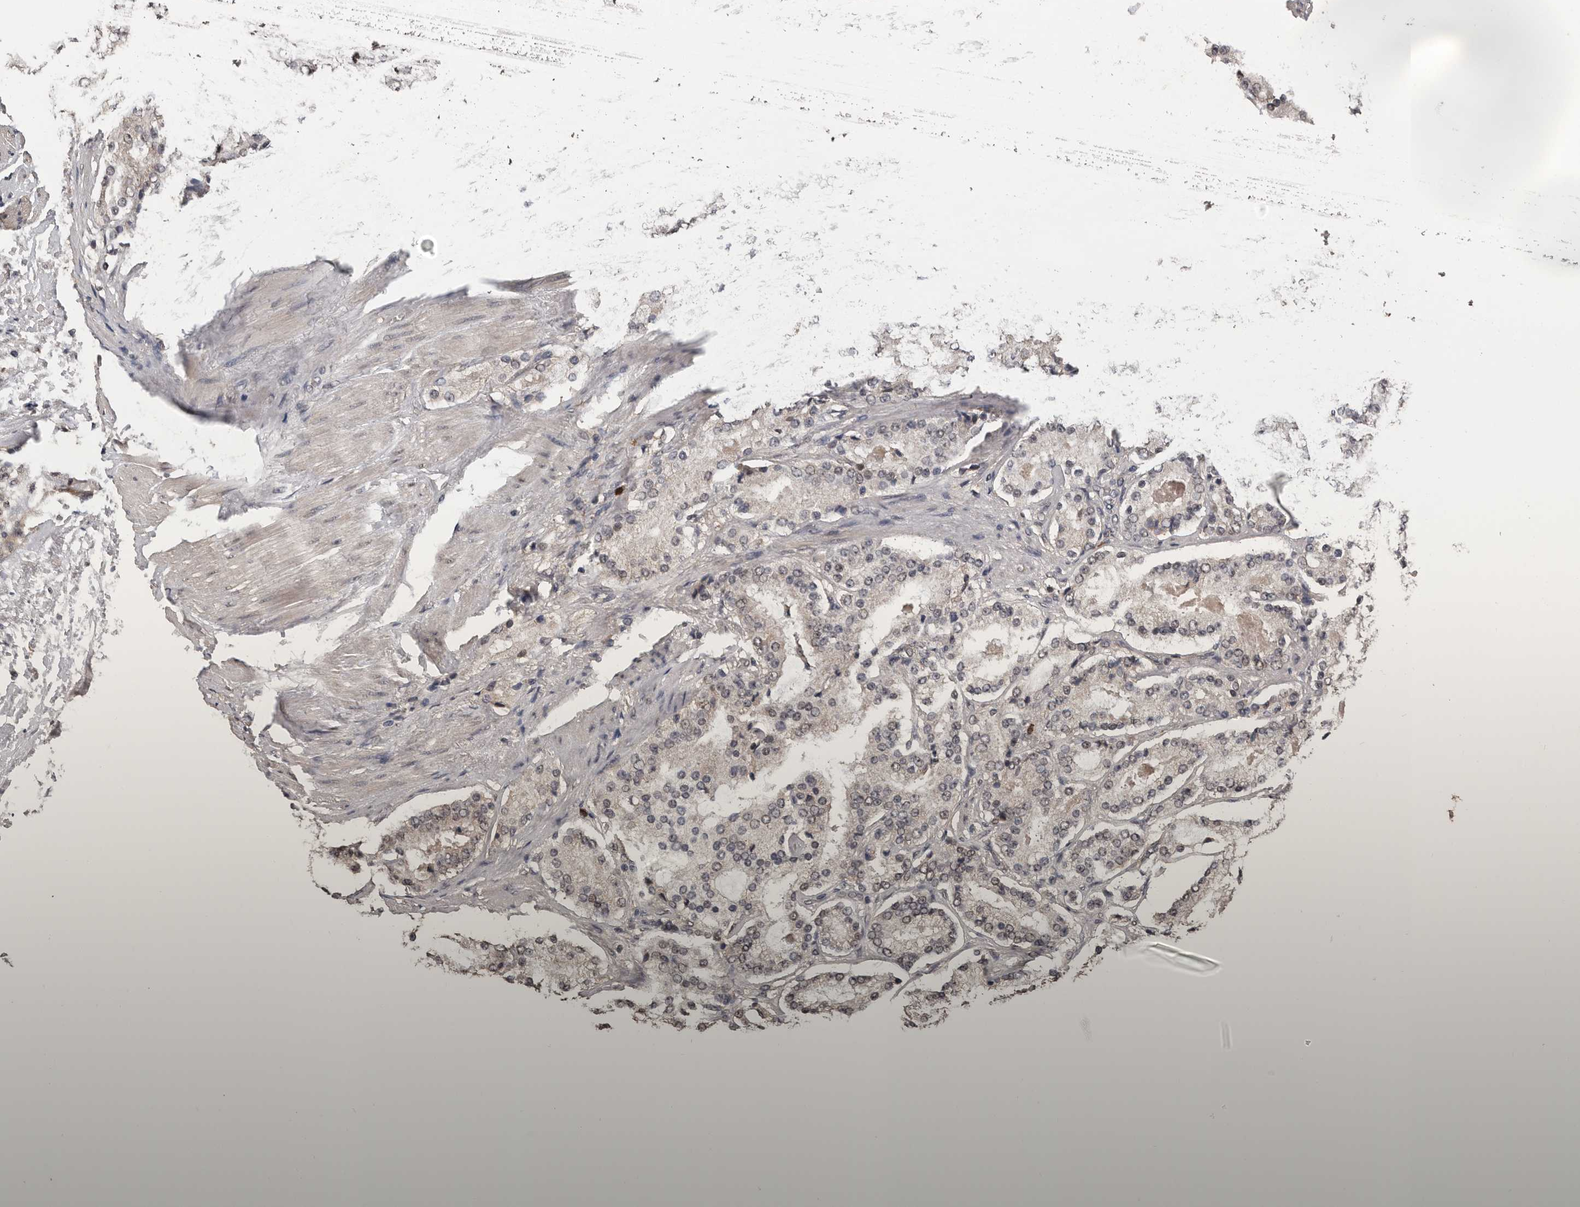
{"staining": {"intensity": "weak", "quantity": "<25%", "location": "cytoplasmic/membranous"}, "tissue": "prostate cancer", "cell_type": "Tumor cells", "image_type": "cancer", "snomed": [{"axis": "morphology", "description": "Adenocarcinoma, Medium grade"}, {"axis": "topography", "description": "Prostate"}], "caption": "Tumor cells are negative for brown protein staining in medium-grade adenocarcinoma (prostate).", "gene": "VPS37A", "patient": {"sex": "male", "age": 72}}